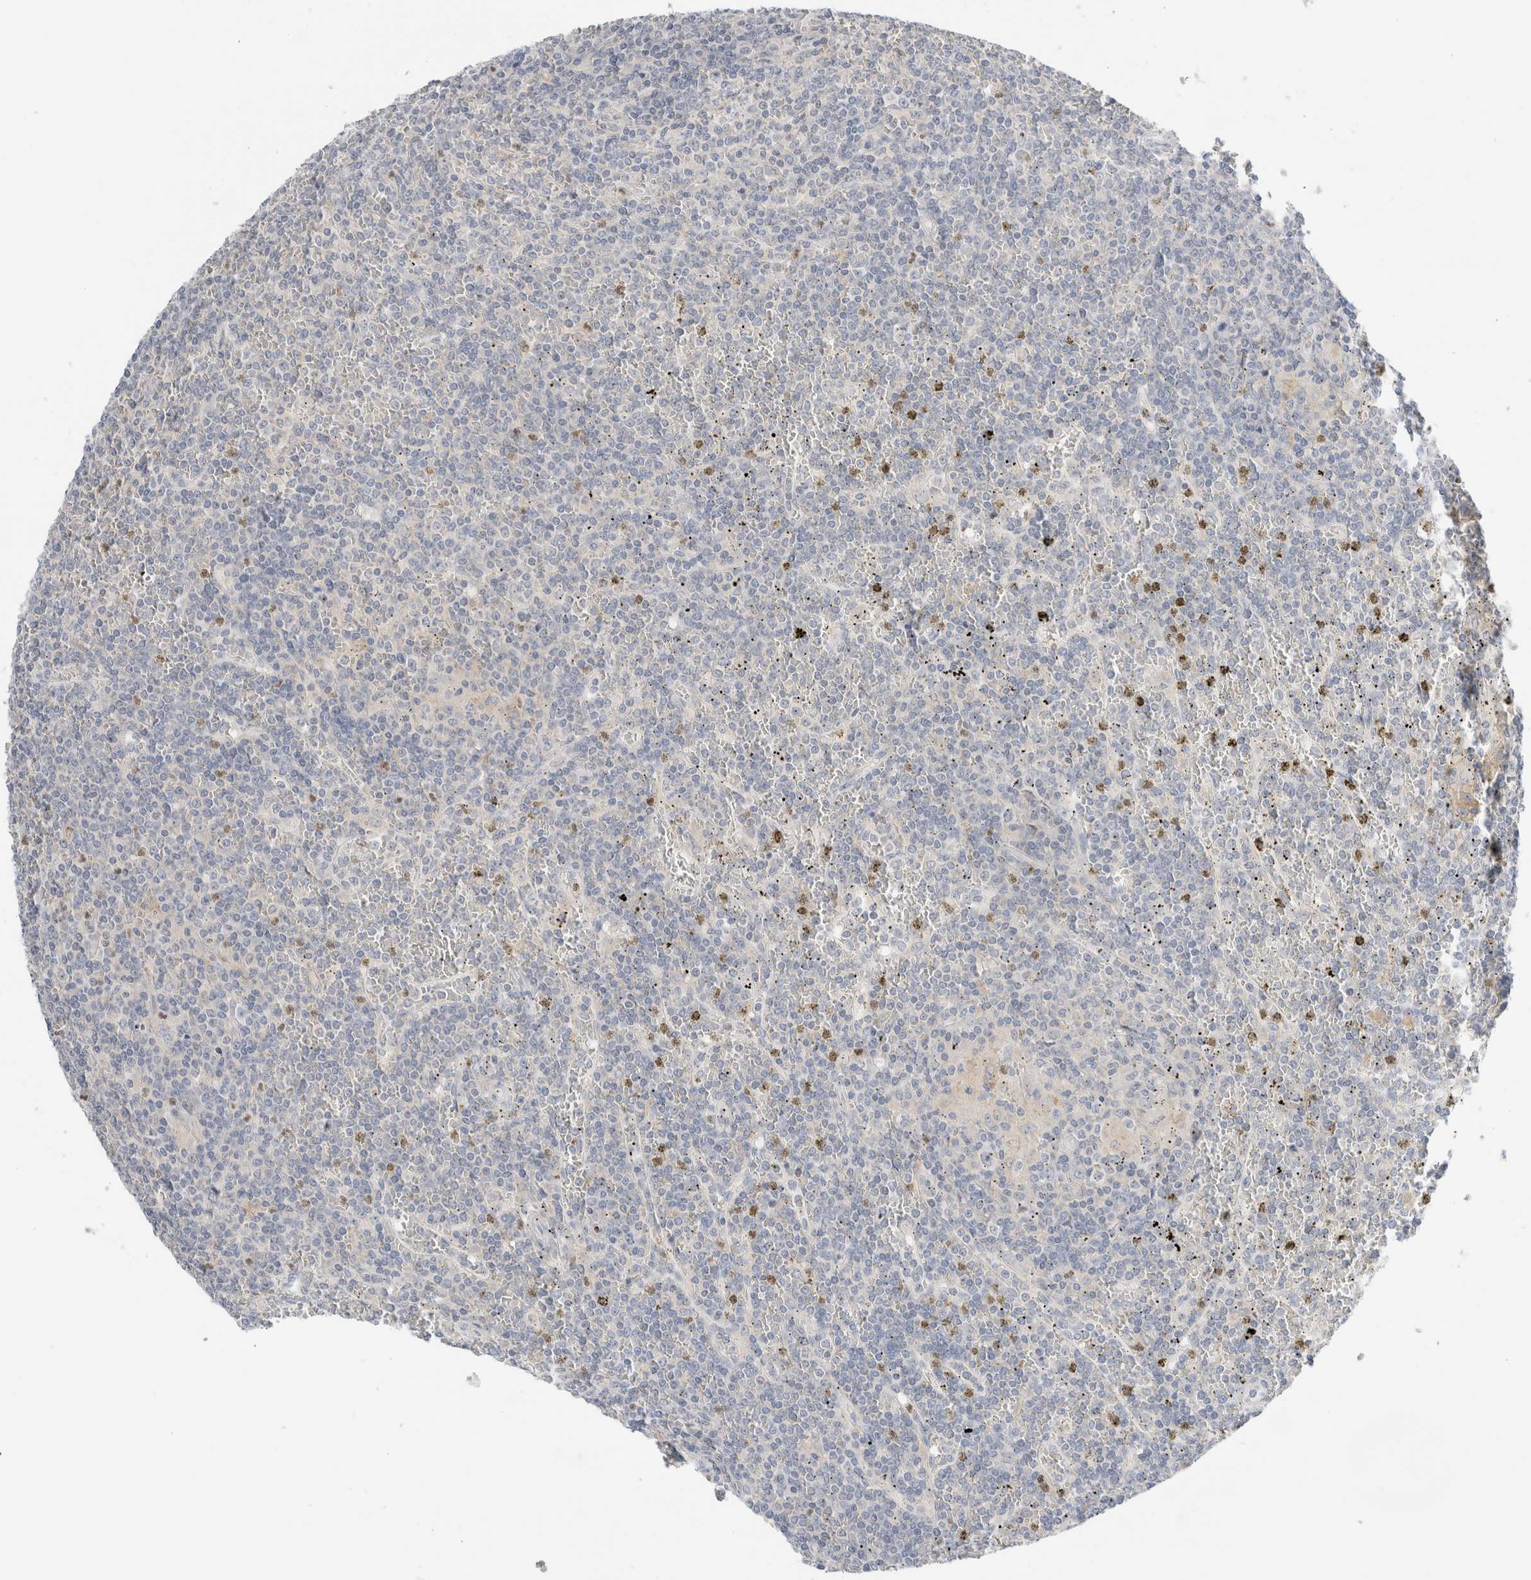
{"staining": {"intensity": "negative", "quantity": "none", "location": "none"}, "tissue": "lymphoma", "cell_type": "Tumor cells", "image_type": "cancer", "snomed": [{"axis": "morphology", "description": "Malignant lymphoma, non-Hodgkin's type, Low grade"}, {"axis": "topography", "description": "Spleen"}], "caption": "Tumor cells show no significant protein staining in lymphoma.", "gene": "ADAM30", "patient": {"sex": "female", "age": 19}}